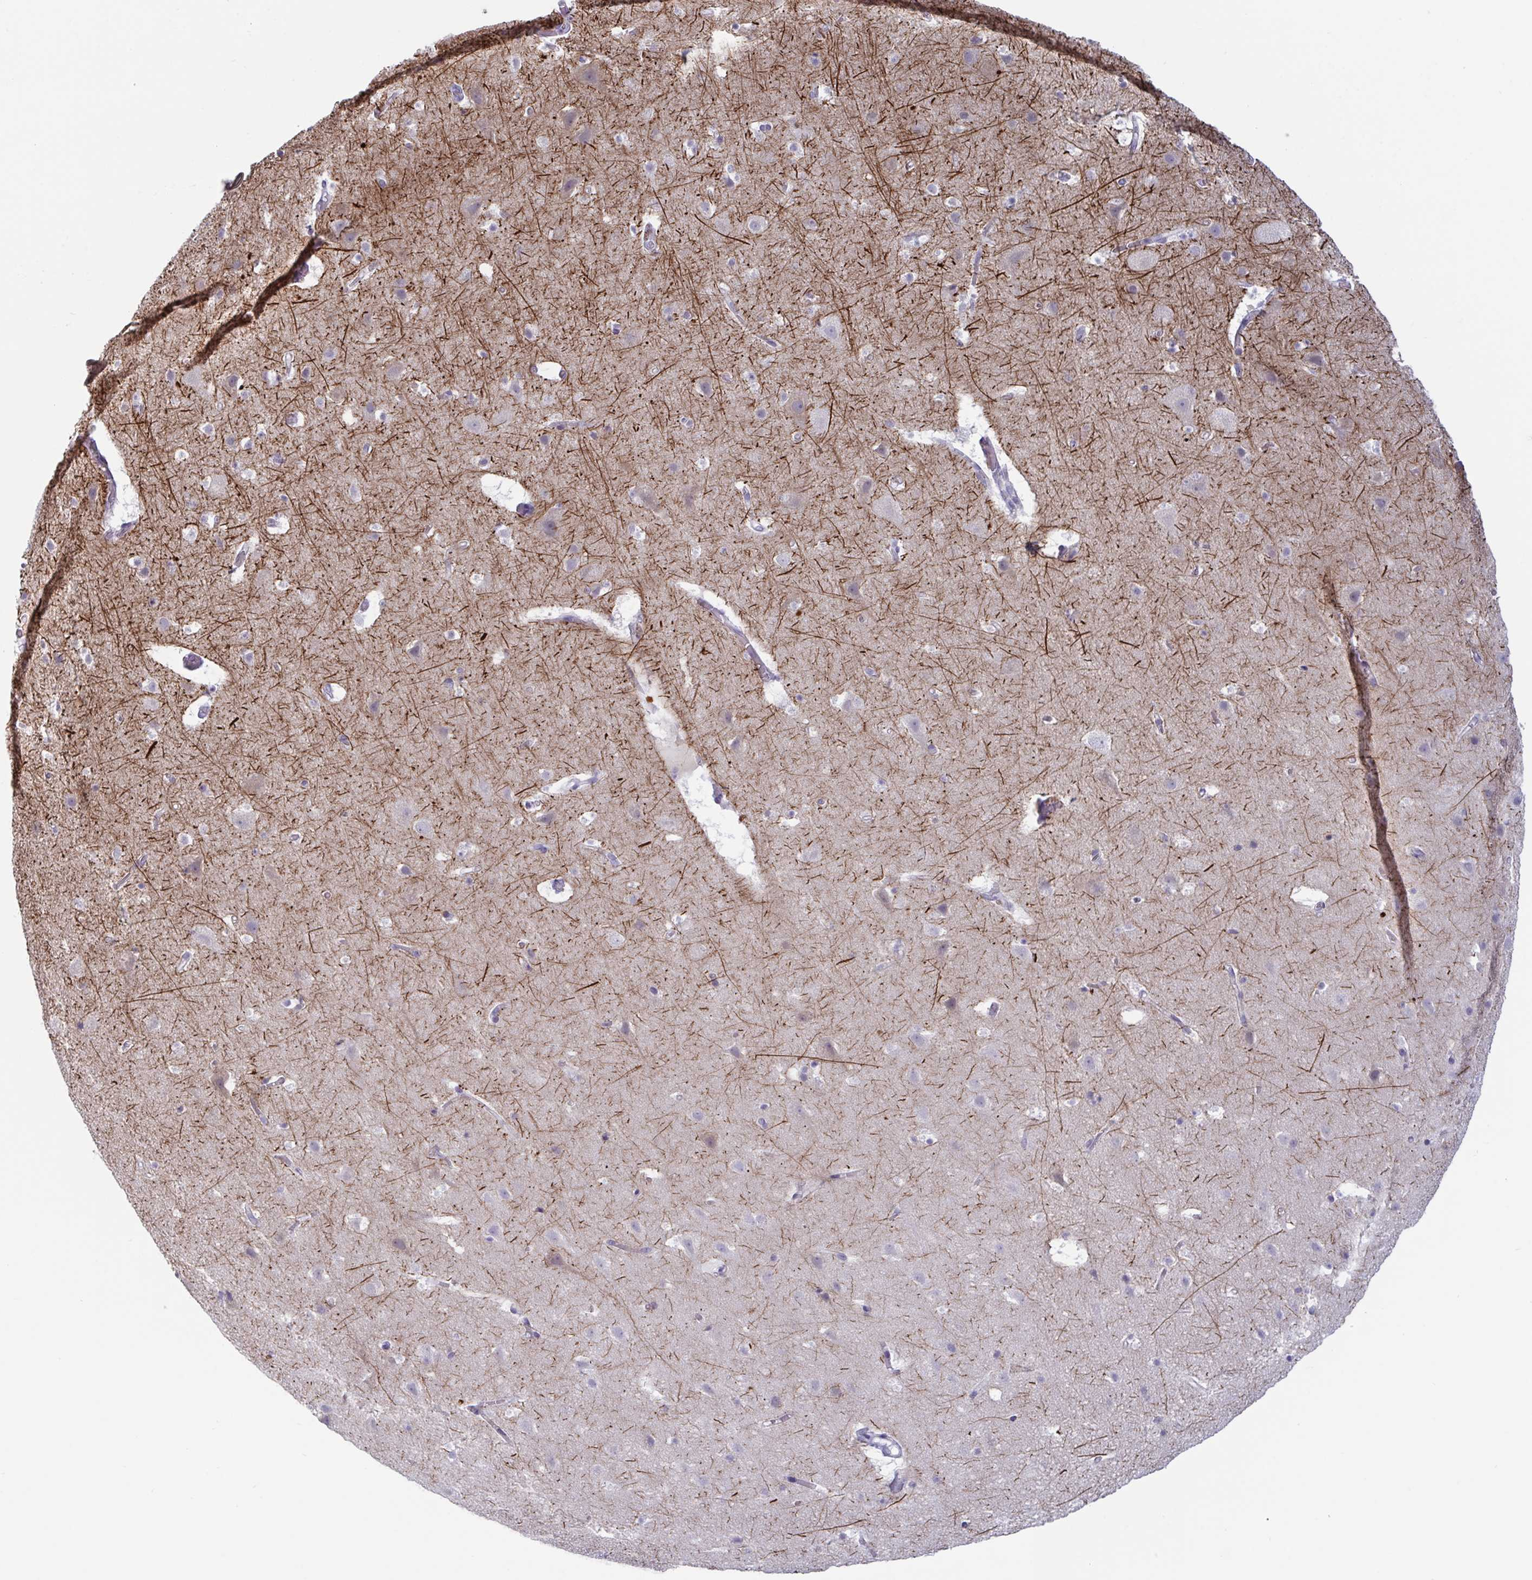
{"staining": {"intensity": "negative", "quantity": "none", "location": "none"}, "tissue": "cerebral cortex", "cell_type": "Endothelial cells", "image_type": "normal", "snomed": [{"axis": "morphology", "description": "Normal tissue, NOS"}, {"axis": "topography", "description": "Cerebral cortex"}], "caption": "Immunohistochemistry (IHC) photomicrograph of normal human cerebral cortex stained for a protein (brown), which displays no staining in endothelial cells. (Immunohistochemistry, brightfield microscopy, high magnification).", "gene": "NAA30", "patient": {"sex": "female", "age": 42}}